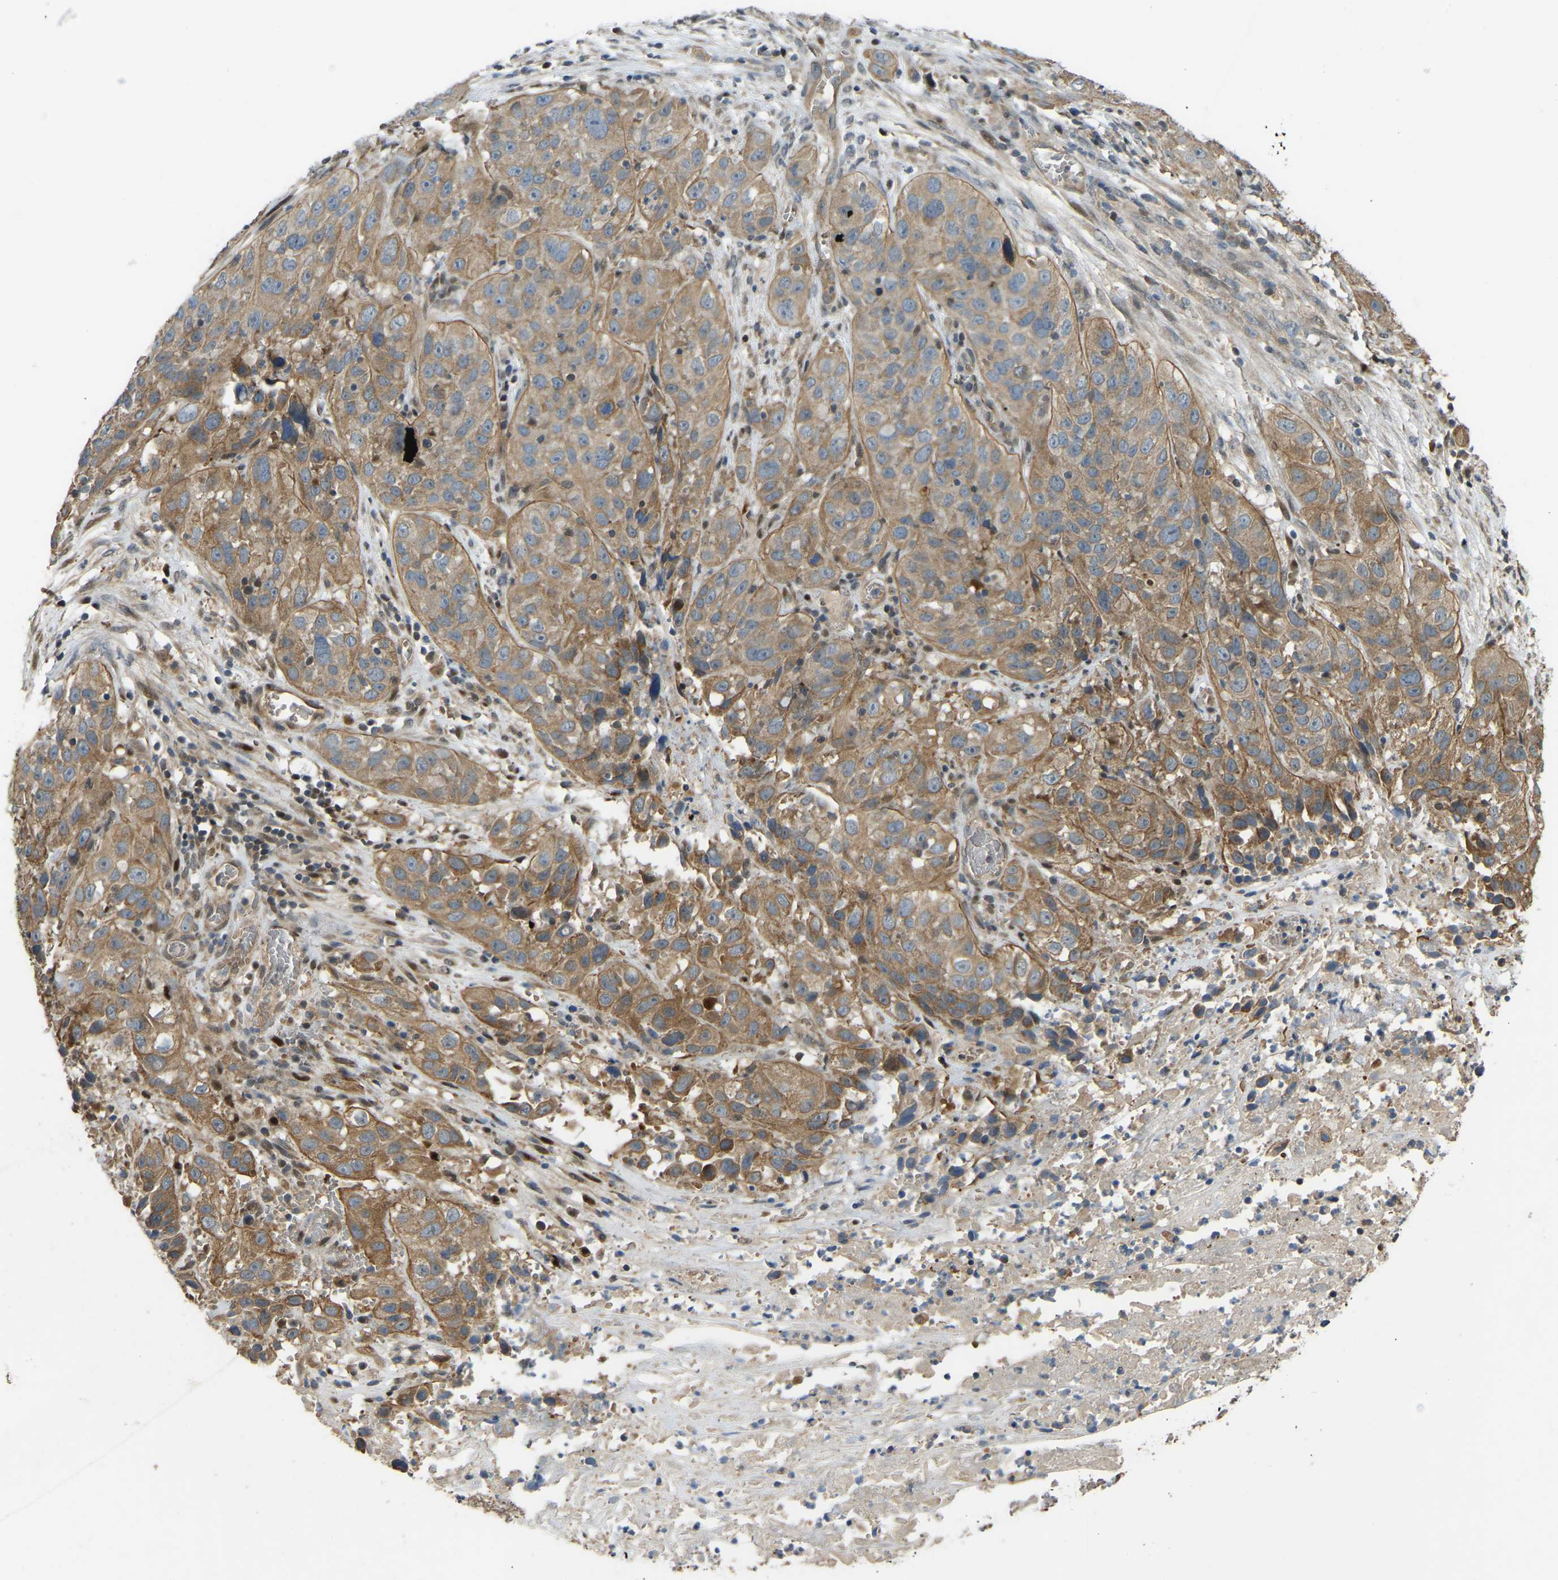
{"staining": {"intensity": "moderate", "quantity": ">75%", "location": "cytoplasmic/membranous"}, "tissue": "cervical cancer", "cell_type": "Tumor cells", "image_type": "cancer", "snomed": [{"axis": "morphology", "description": "Squamous cell carcinoma, NOS"}, {"axis": "topography", "description": "Cervix"}], "caption": "Immunohistochemistry (DAB (3,3'-diaminobenzidine)) staining of cervical cancer displays moderate cytoplasmic/membranous protein positivity in about >75% of tumor cells. (brown staining indicates protein expression, while blue staining denotes nuclei).", "gene": "C21orf91", "patient": {"sex": "female", "age": 32}}